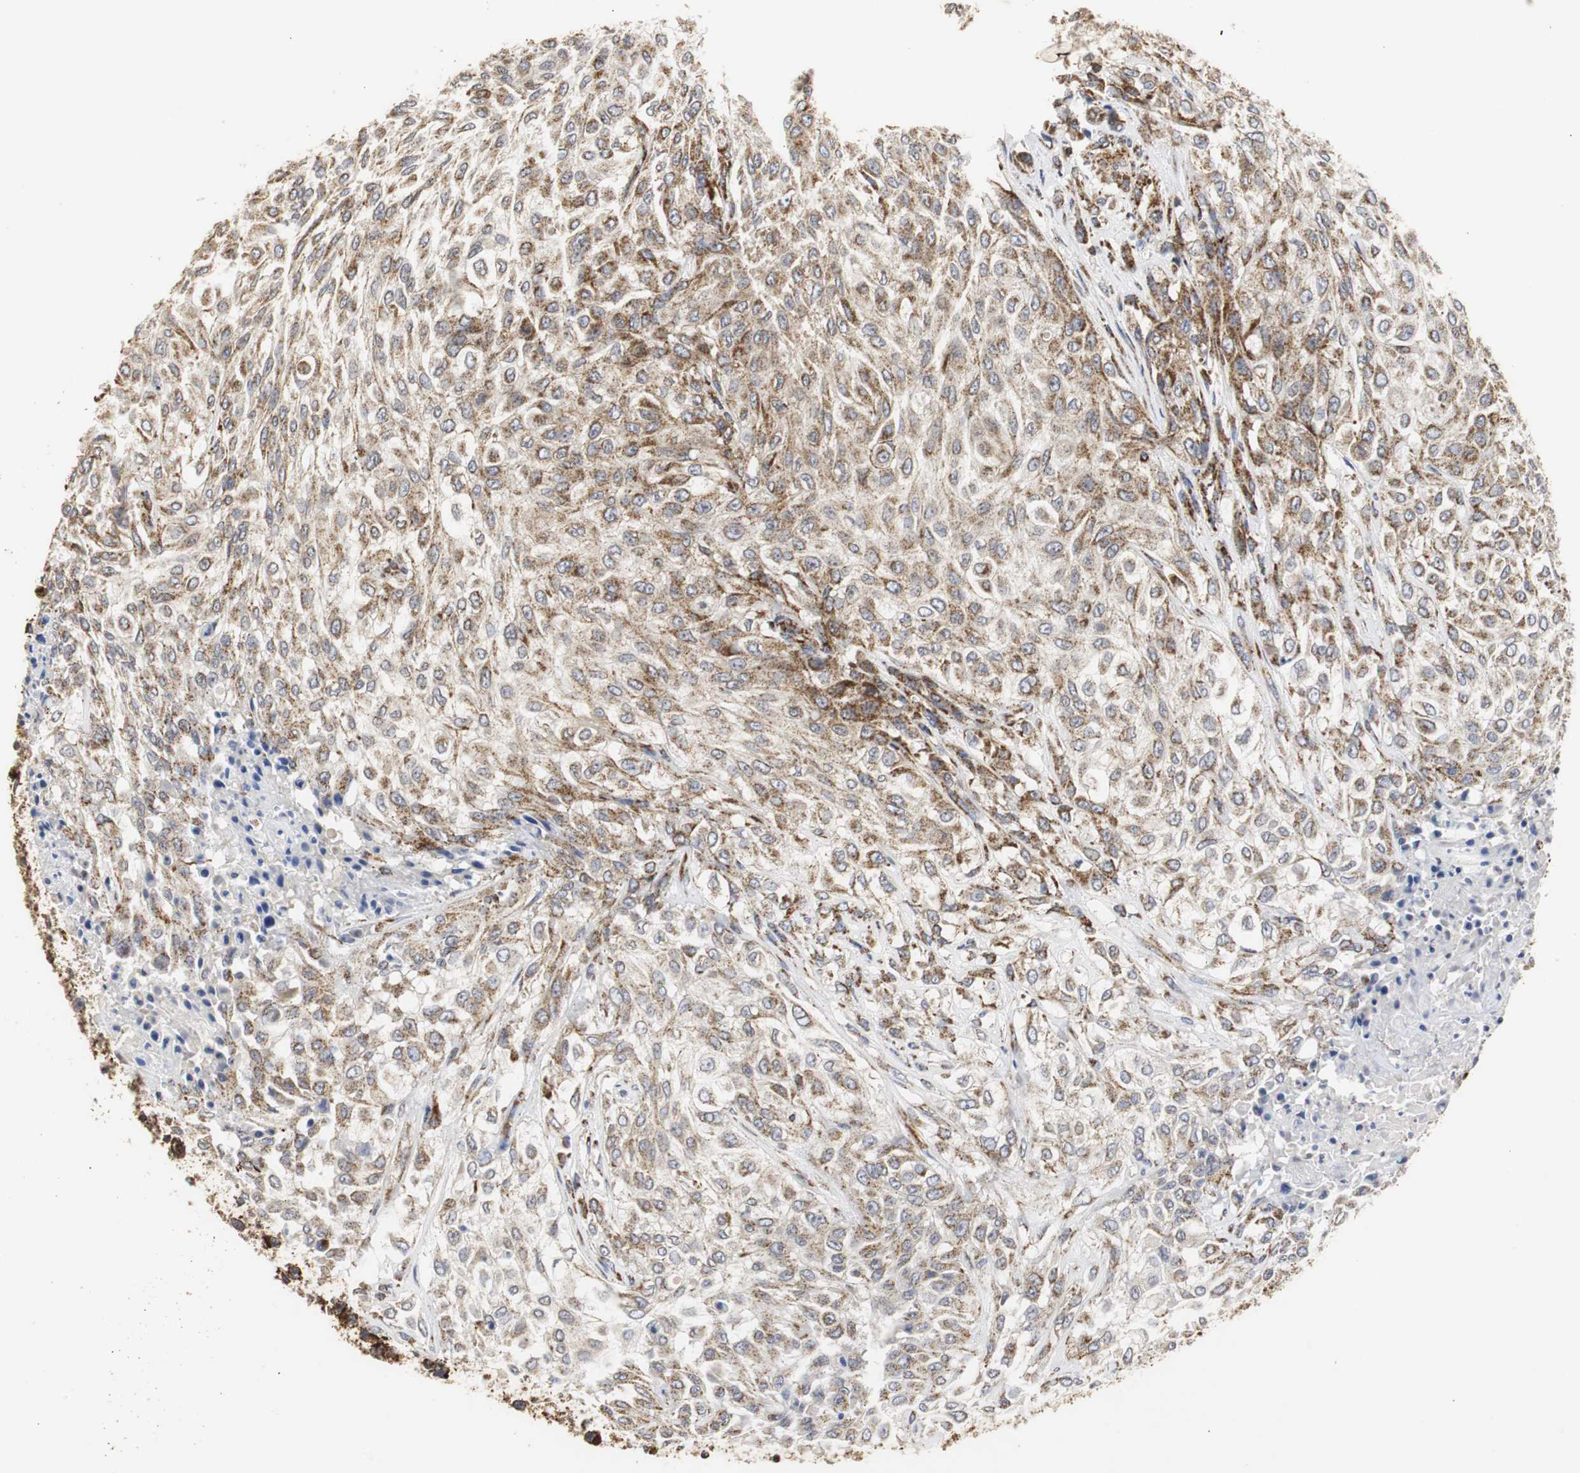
{"staining": {"intensity": "moderate", "quantity": ">75%", "location": "cytoplasmic/membranous"}, "tissue": "urothelial cancer", "cell_type": "Tumor cells", "image_type": "cancer", "snomed": [{"axis": "morphology", "description": "Urothelial carcinoma, High grade"}, {"axis": "topography", "description": "Urinary bladder"}], "caption": "Human high-grade urothelial carcinoma stained with a brown dye demonstrates moderate cytoplasmic/membranous positive expression in about >75% of tumor cells.", "gene": "HSD17B10", "patient": {"sex": "male", "age": 57}}